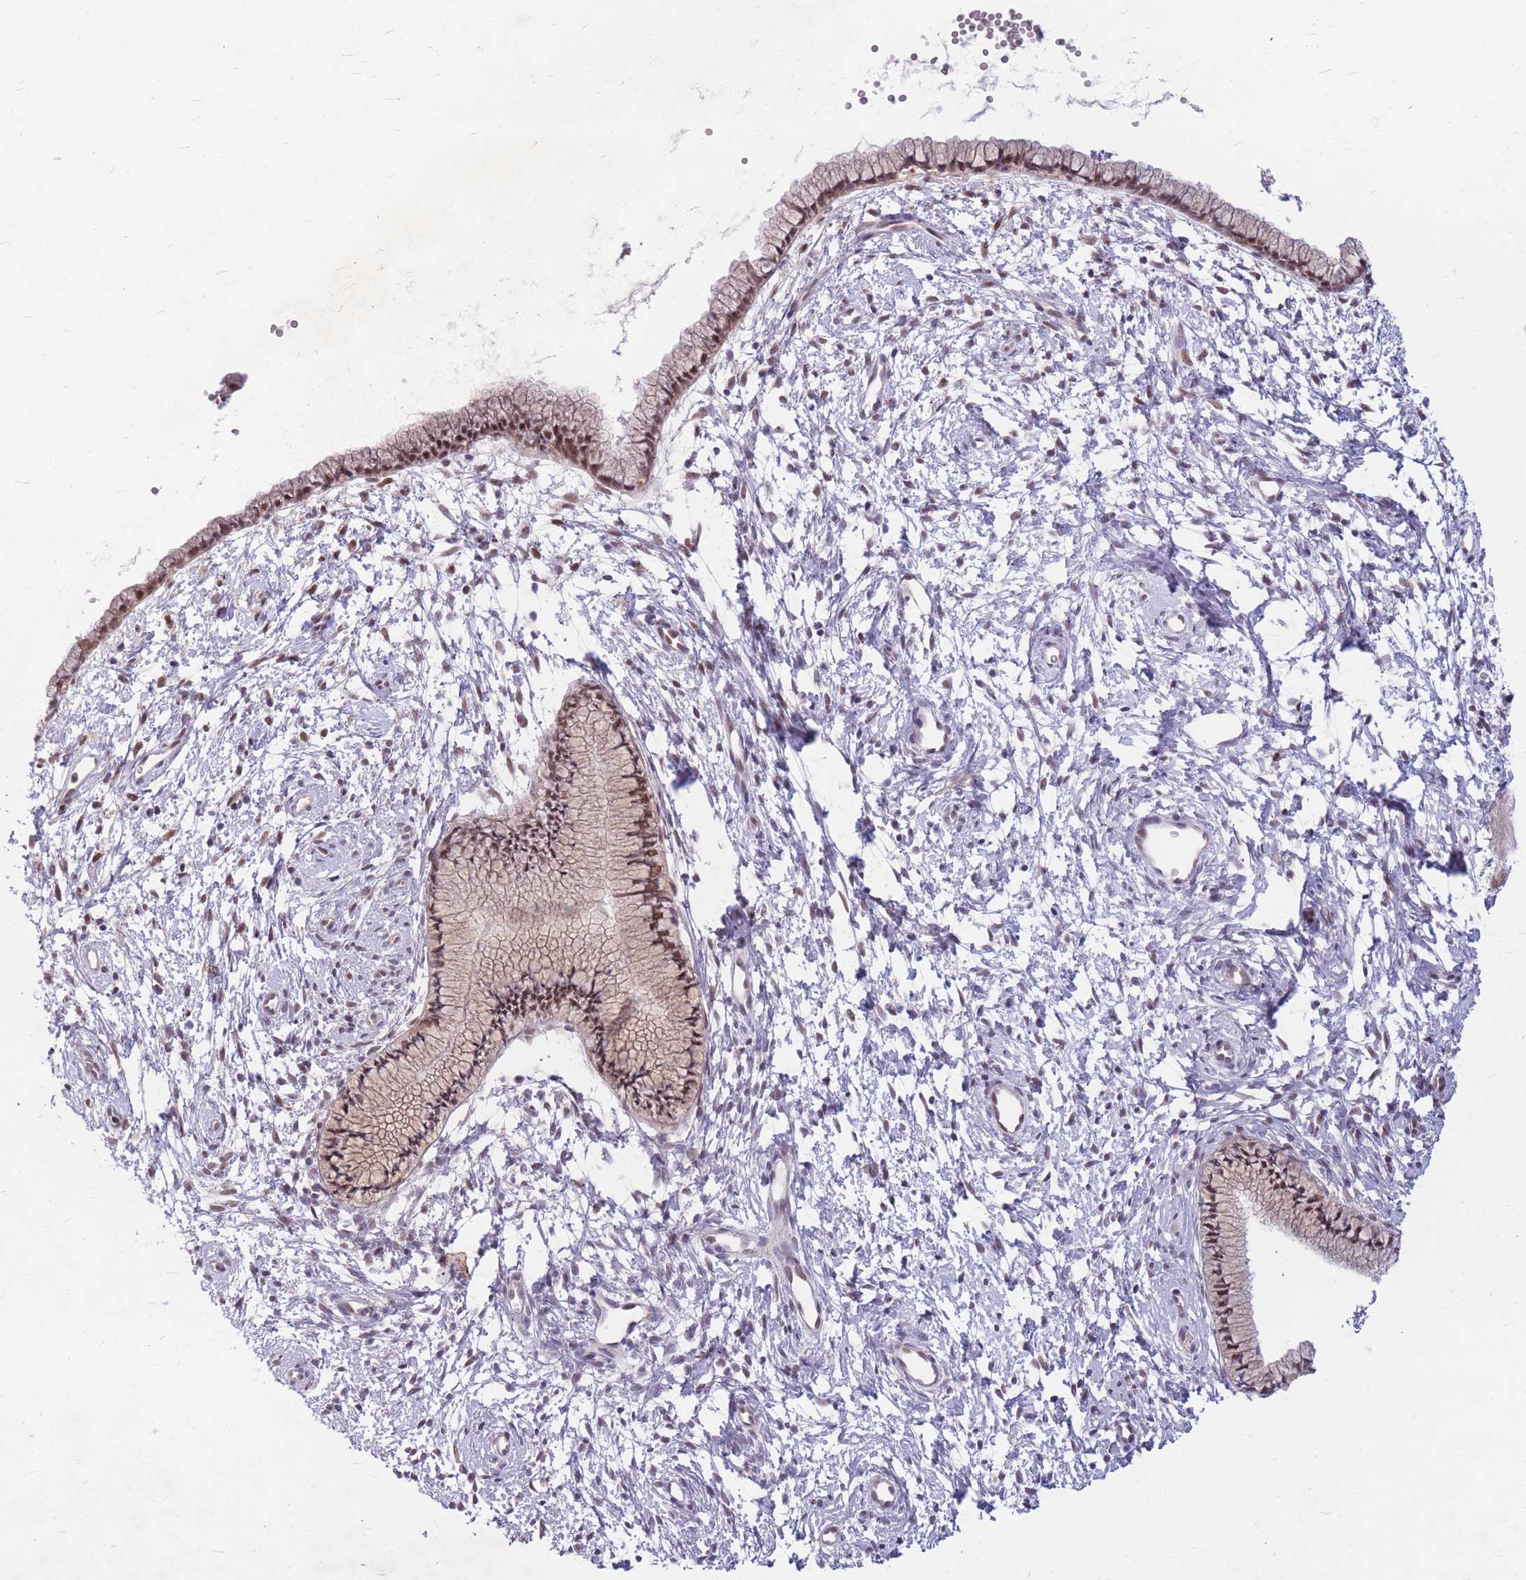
{"staining": {"intensity": "moderate", "quantity": ">75%", "location": "nuclear"}, "tissue": "cervix", "cell_type": "Glandular cells", "image_type": "normal", "snomed": [{"axis": "morphology", "description": "Normal tissue, NOS"}, {"axis": "topography", "description": "Cervix"}], "caption": "Immunohistochemistry (IHC) histopathology image of benign human cervix stained for a protein (brown), which exhibits medium levels of moderate nuclear staining in approximately >75% of glandular cells.", "gene": "ERCC2", "patient": {"sex": "female", "age": 57}}